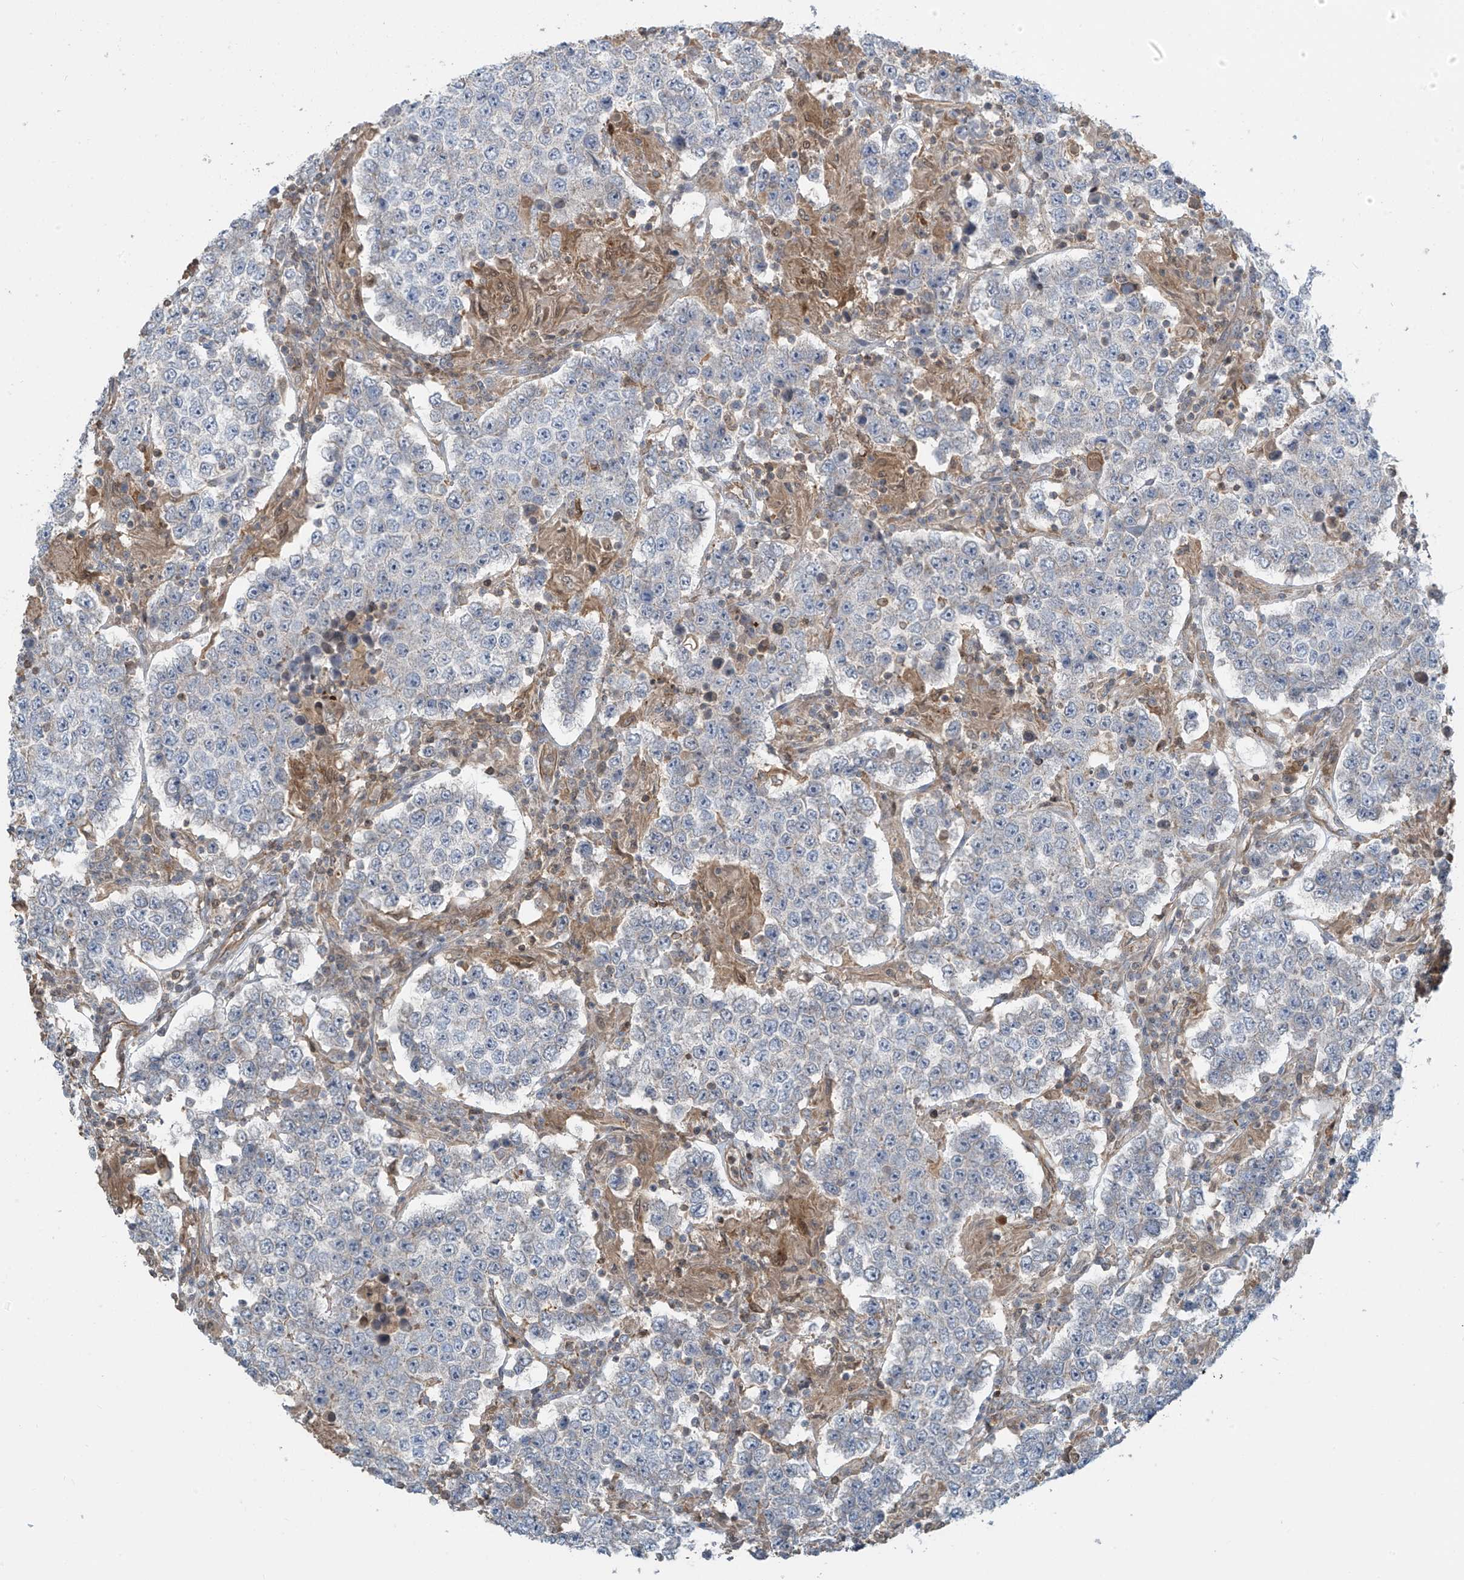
{"staining": {"intensity": "negative", "quantity": "none", "location": "none"}, "tissue": "testis cancer", "cell_type": "Tumor cells", "image_type": "cancer", "snomed": [{"axis": "morphology", "description": "Normal tissue, NOS"}, {"axis": "morphology", "description": "Urothelial carcinoma, High grade"}, {"axis": "morphology", "description": "Seminoma, NOS"}, {"axis": "morphology", "description": "Carcinoma, Embryonal, NOS"}, {"axis": "topography", "description": "Urinary bladder"}, {"axis": "topography", "description": "Testis"}], "caption": "Tumor cells show no significant positivity in high-grade urothelial carcinoma (testis).", "gene": "SH3BGRL3", "patient": {"sex": "male", "age": 41}}